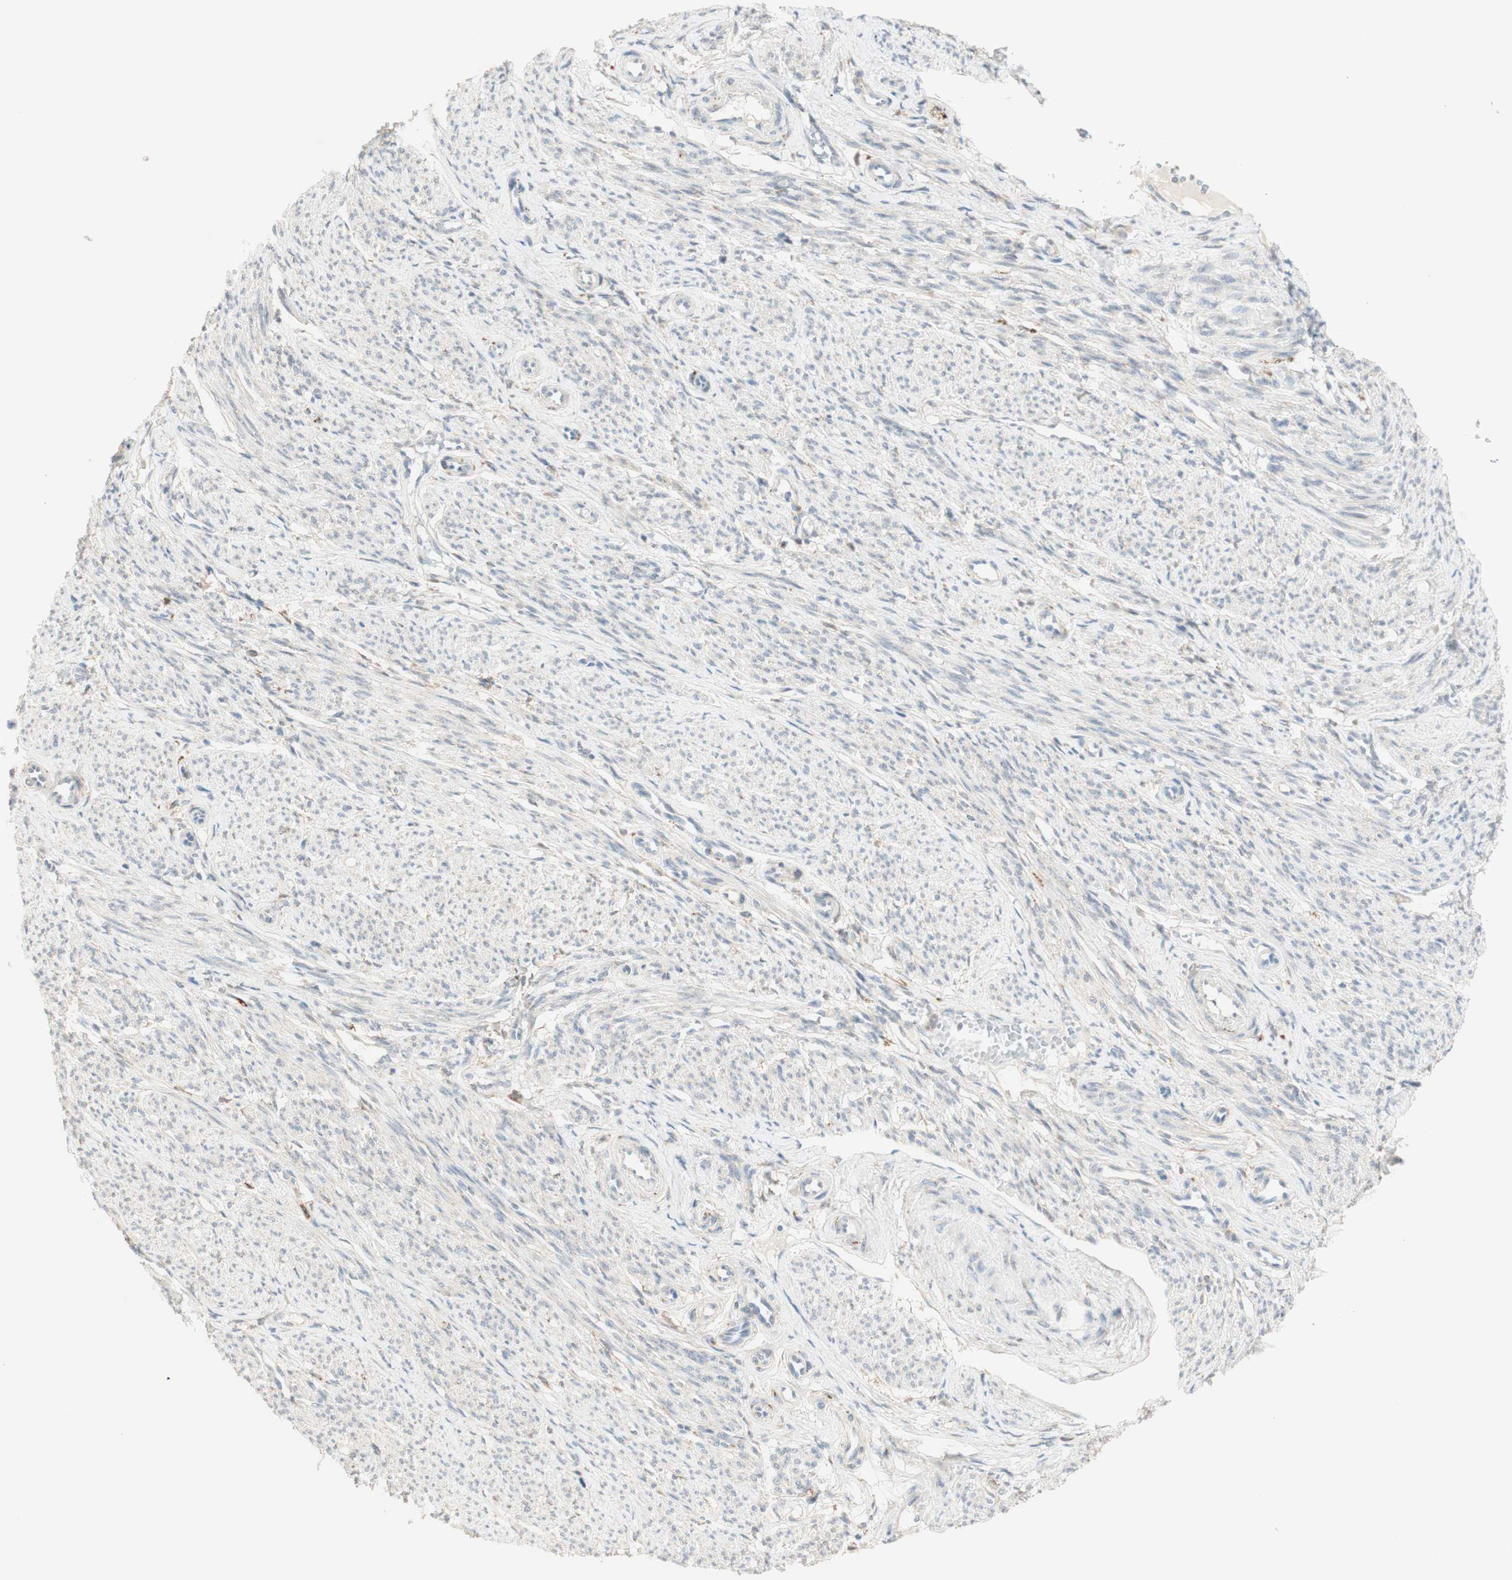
{"staining": {"intensity": "negative", "quantity": "none", "location": "none"}, "tissue": "smooth muscle", "cell_type": "Smooth muscle cells", "image_type": "normal", "snomed": [{"axis": "morphology", "description": "Normal tissue, NOS"}, {"axis": "topography", "description": "Smooth muscle"}], "caption": "This is an IHC histopathology image of unremarkable smooth muscle. There is no positivity in smooth muscle cells.", "gene": "GAPT", "patient": {"sex": "female", "age": 65}}